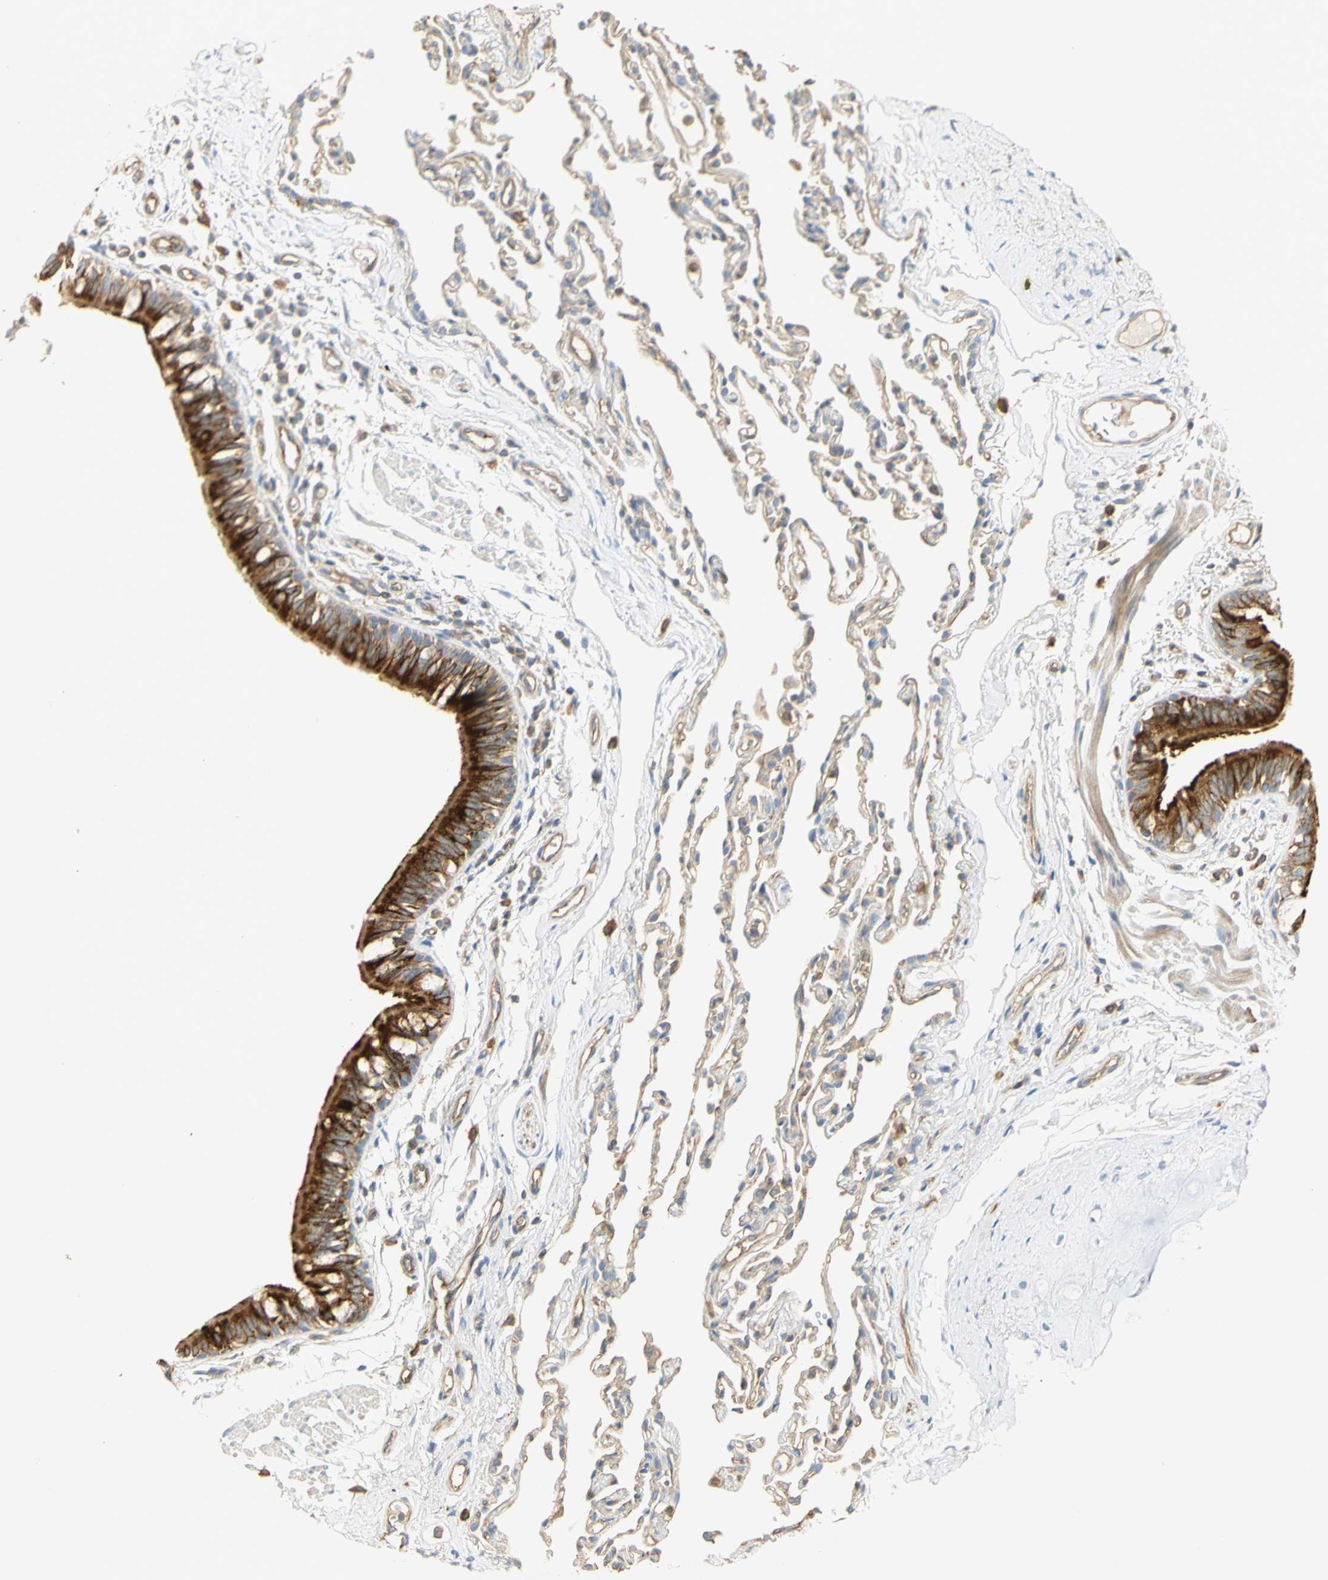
{"staining": {"intensity": "strong", "quantity": ">75%", "location": "cytoplasmic/membranous"}, "tissue": "bronchus", "cell_type": "Respiratory epithelial cells", "image_type": "normal", "snomed": [{"axis": "morphology", "description": "Normal tissue, NOS"}, {"axis": "topography", "description": "Bronchus"}, {"axis": "topography", "description": "Lung"}], "caption": "The immunohistochemical stain labels strong cytoplasmic/membranous expression in respiratory epithelial cells of benign bronchus.", "gene": "KCNE4", "patient": {"sex": "male", "age": 64}}